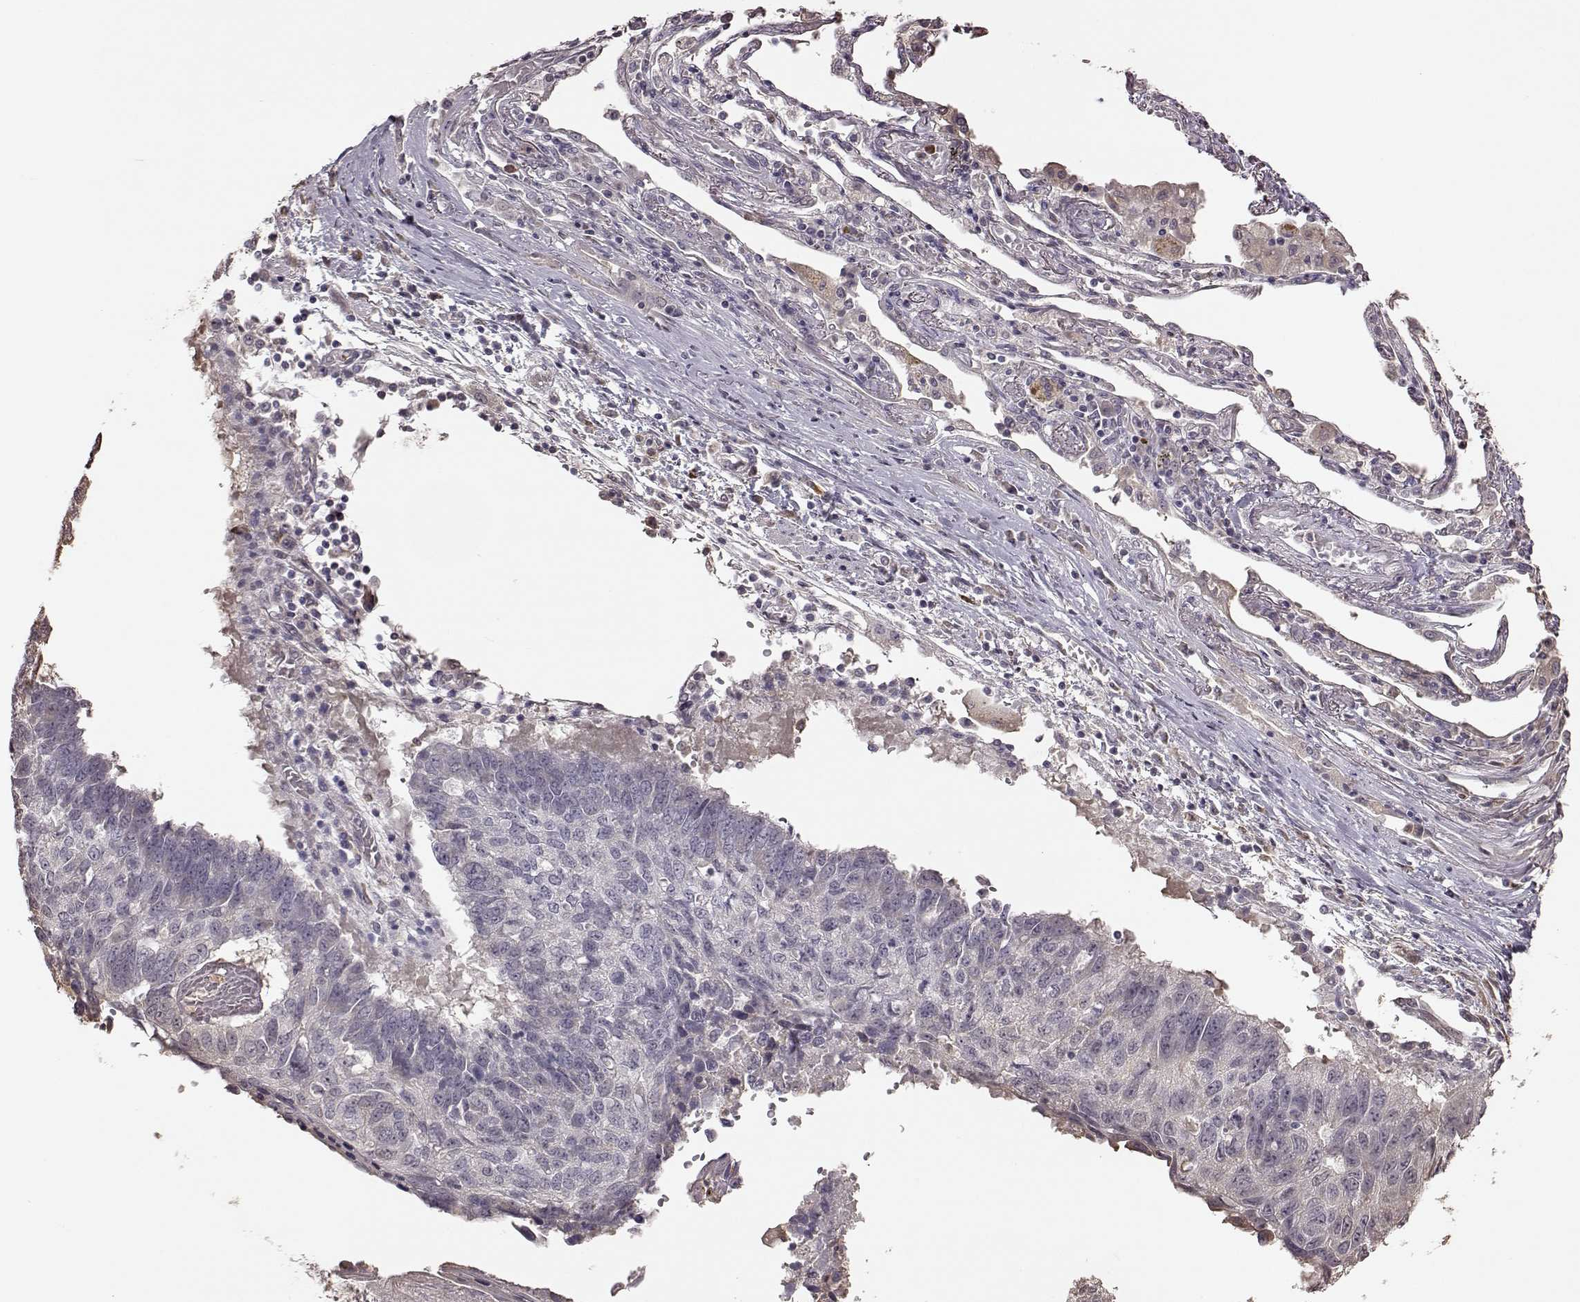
{"staining": {"intensity": "negative", "quantity": "none", "location": "none"}, "tissue": "lung cancer", "cell_type": "Tumor cells", "image_type": "cancer", "snomed": [{"axis": "morphology", "description": "Squamous cell carcinoma, NOS"}, {"axis": "topography", "description": "Lung"}], "caption": "DAB immunohistochemical staining of human lung cancer (squamous cell carcinoma) demonstrates no significant expression in tumor cells. (Stains: DAB (3,3'-diaminobenzidine) IHC with hematoxylin counter stain, Microscopy: brightfield microscopy at high magnification).", "gene": "CRB1", "patient": {"sex": "male", "age": 73}}